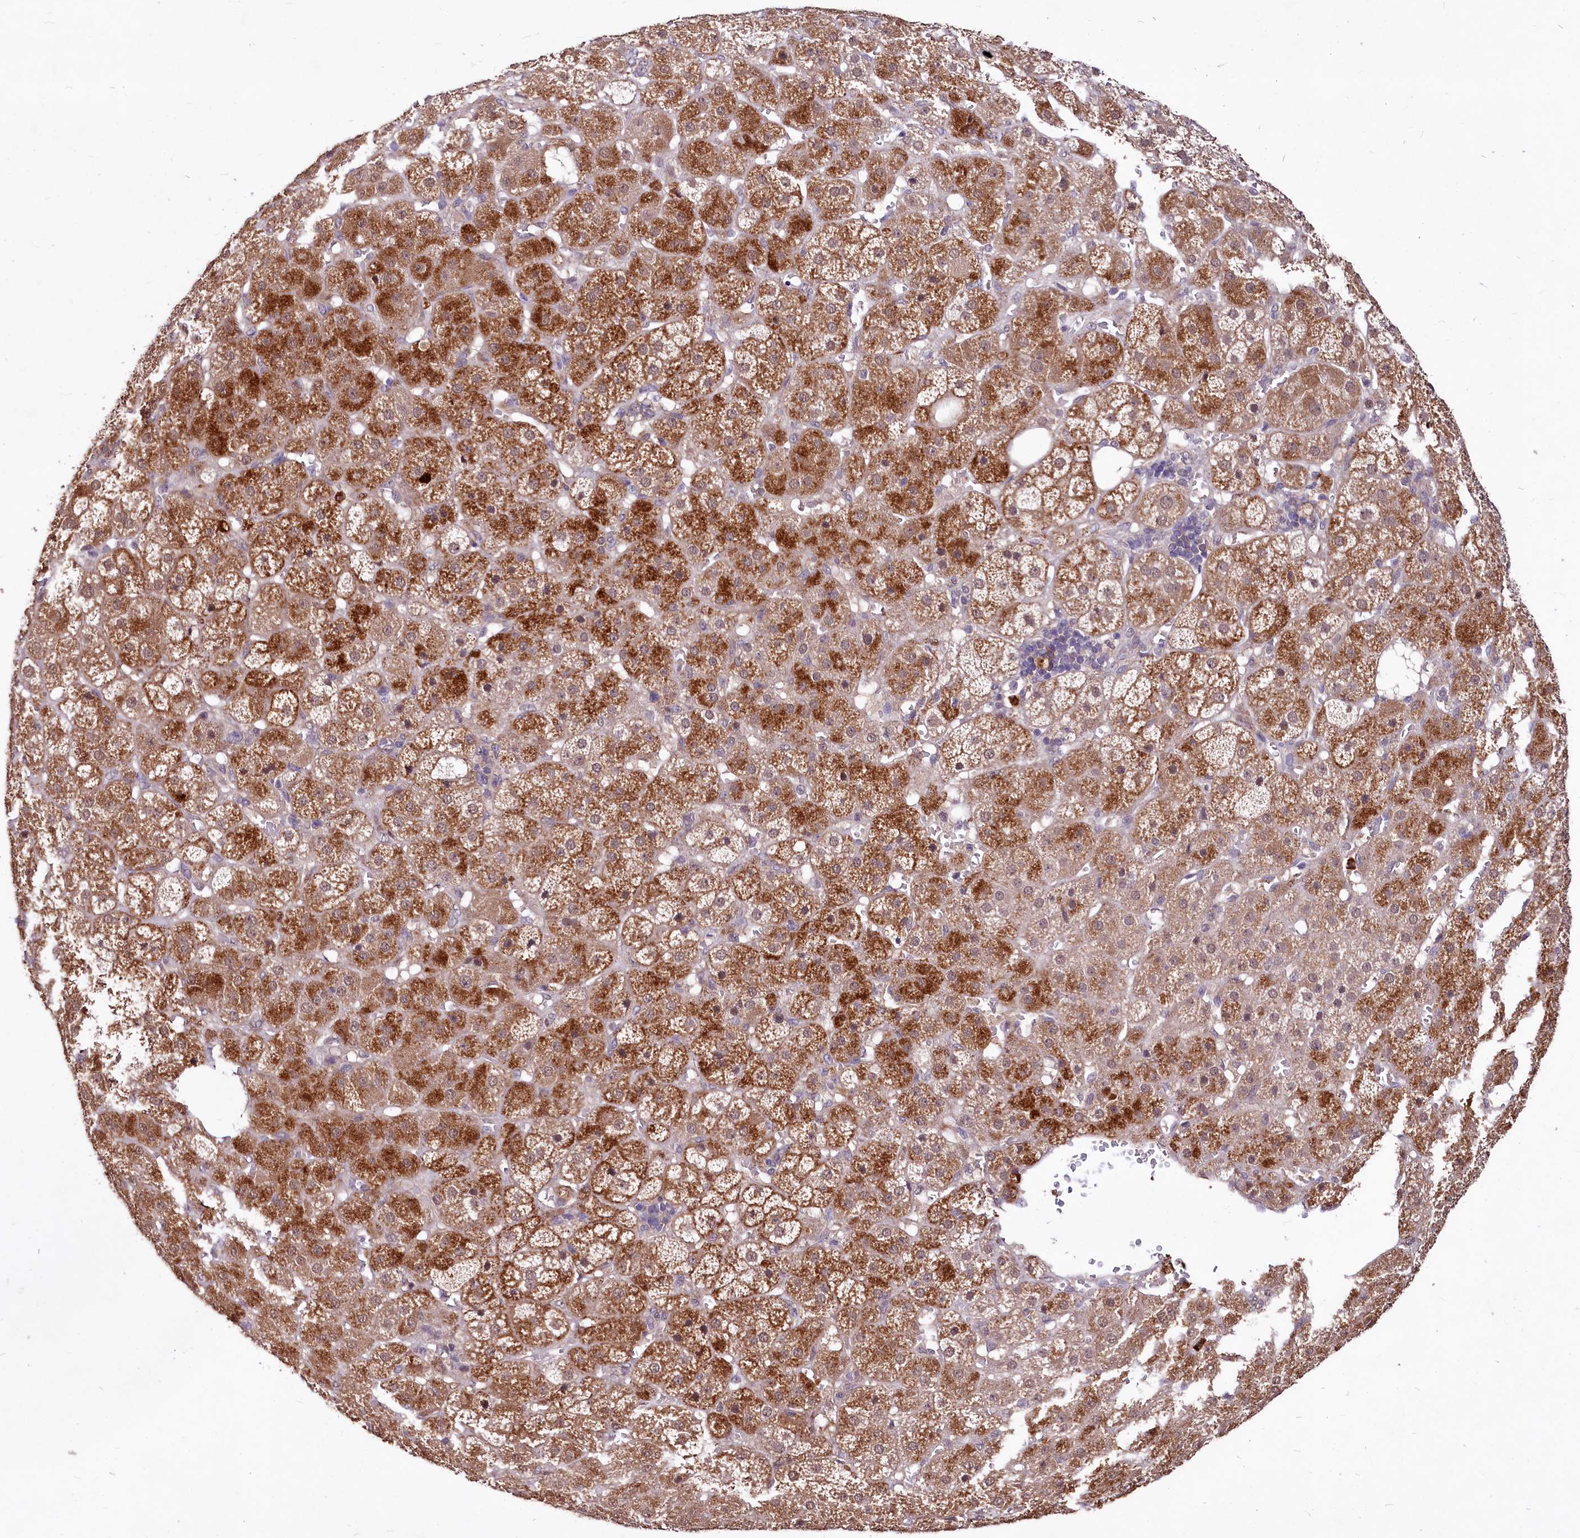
{"staining": {"intensity": "moderate", "quantity": "25%-75%", "location": "cytoplasmic/membranous,nuclear"}, "tissue": "adrenal gland", "cell_type": "Glandular cells", "image_type": "normal", "snomed": [{"axis": "morphology", "description": "Normal tissue, NOS"}, {"axis": "topography", "description": "Adrenal gland"}], "caption": "High-magnification brightfield microscopy of normal adrenal gland stained with DAB (3,3'-diaminobenzidine) (brown) and counterstained with hematoxylin (blue). glandular cells exhibit moderate cytoplasmic/membranous,nuclear expression is seen in about25%-75% of cells. Using DAB (brown) and hematoxylin (blue) stains, captured at high magnification using brightfield microscopy.", "gene": "KLRB1", "patient": {"sex": "female", "age": 57}}